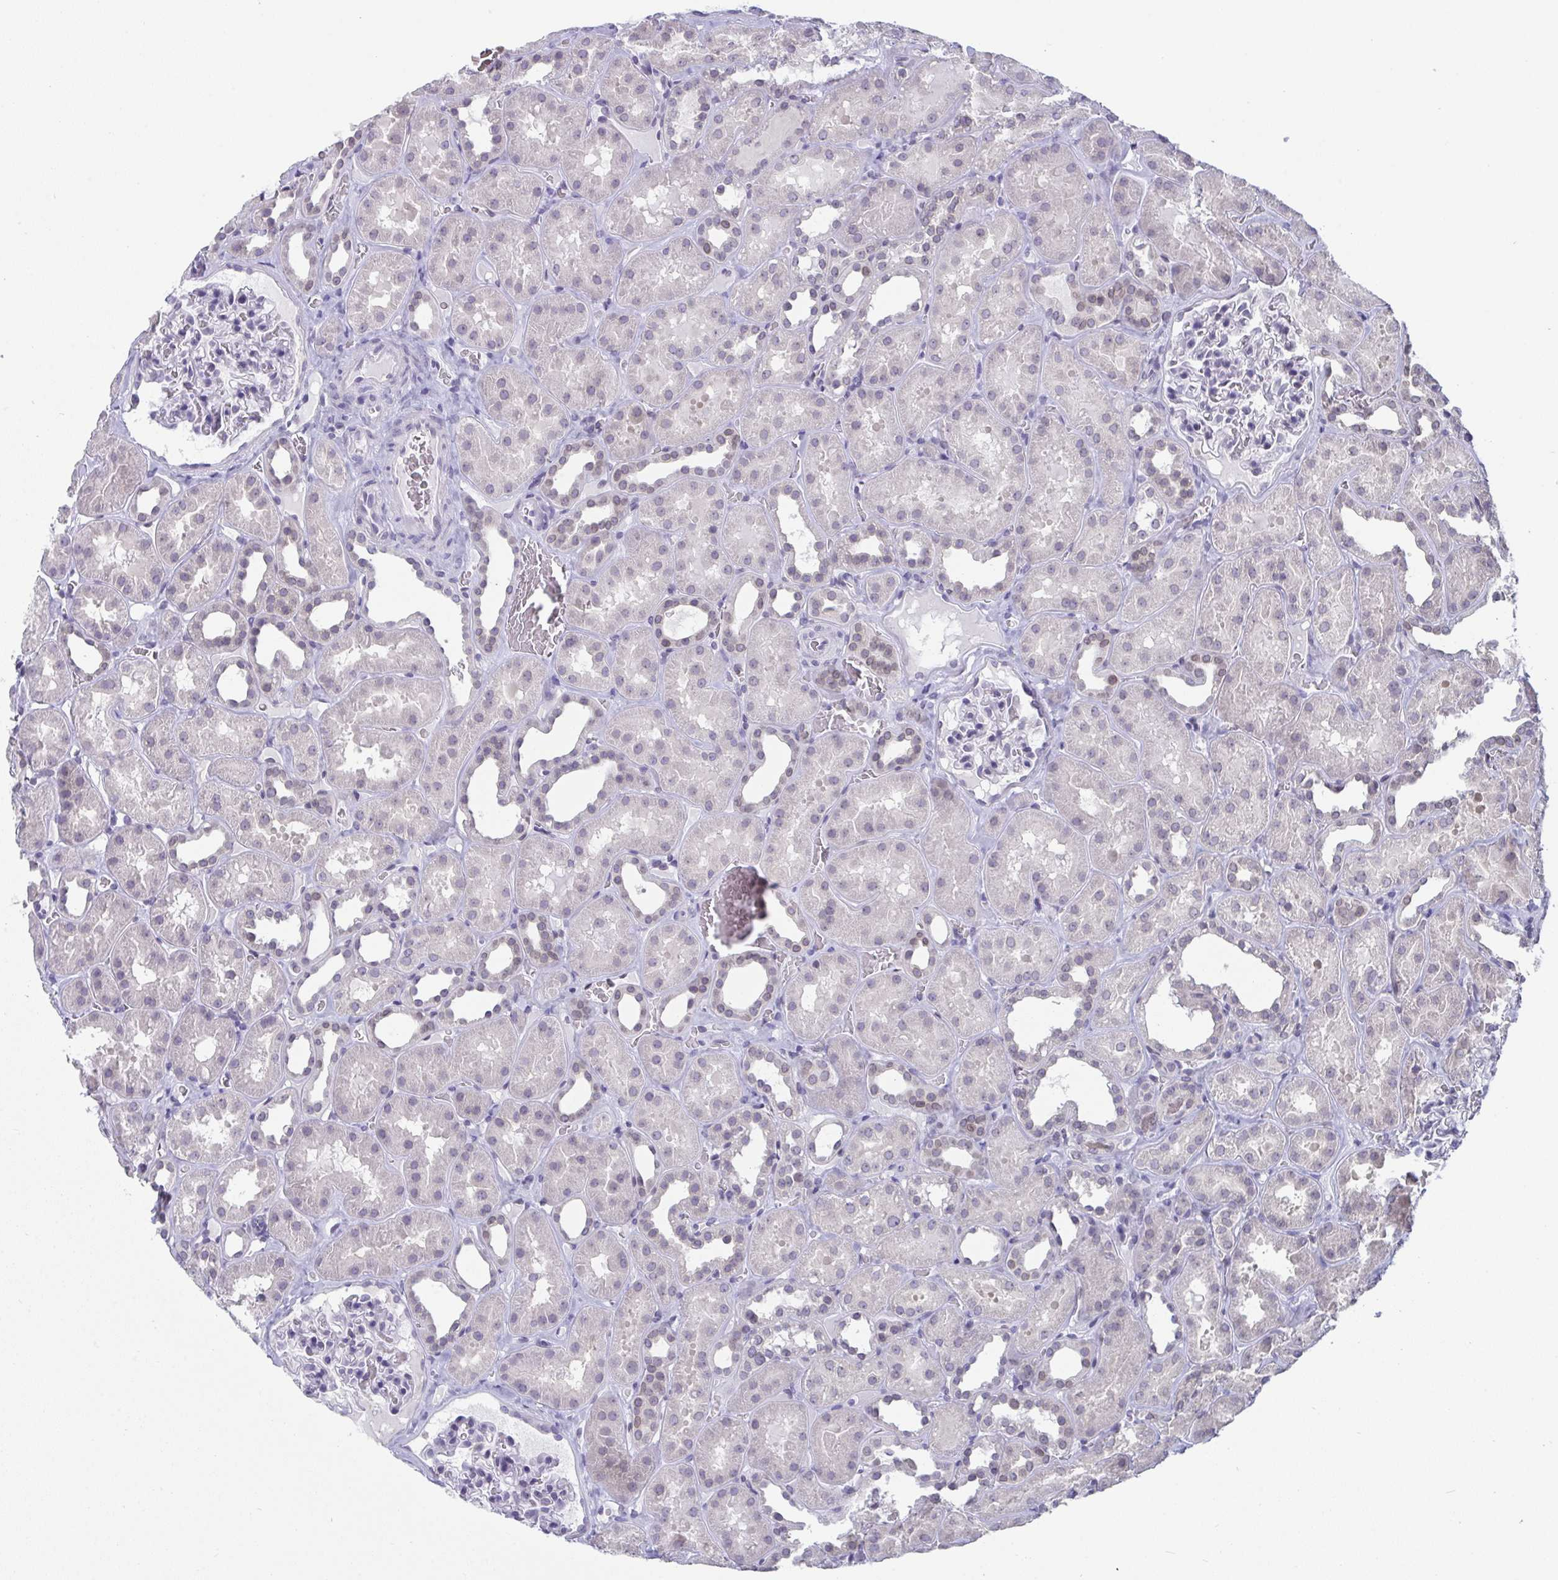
{"staining": {"intensity": "negative", "quantity": "none", "location": "none"}, "tissue": "kidney", "cell_type": "Cells in glomeruli", "image_type": "normal", "snomed": [{"axis": "morphology", "description": "Normal tissue, NOS"}, {"axis": "topography", "description": "Kidney"}], "caption": "Unremarkable kidney was stained to show a protein in brown. There is no significant positivity in cells in glomeruli. (Stains: DAB (3,3'-diaminobenzidine) immunohistochemistry with hematoxylin counter stain, Microscopy: brightfield microscopy at high magnification).", "gene": "BMAL2", "patient": {"sex": "female", "age": 41}}